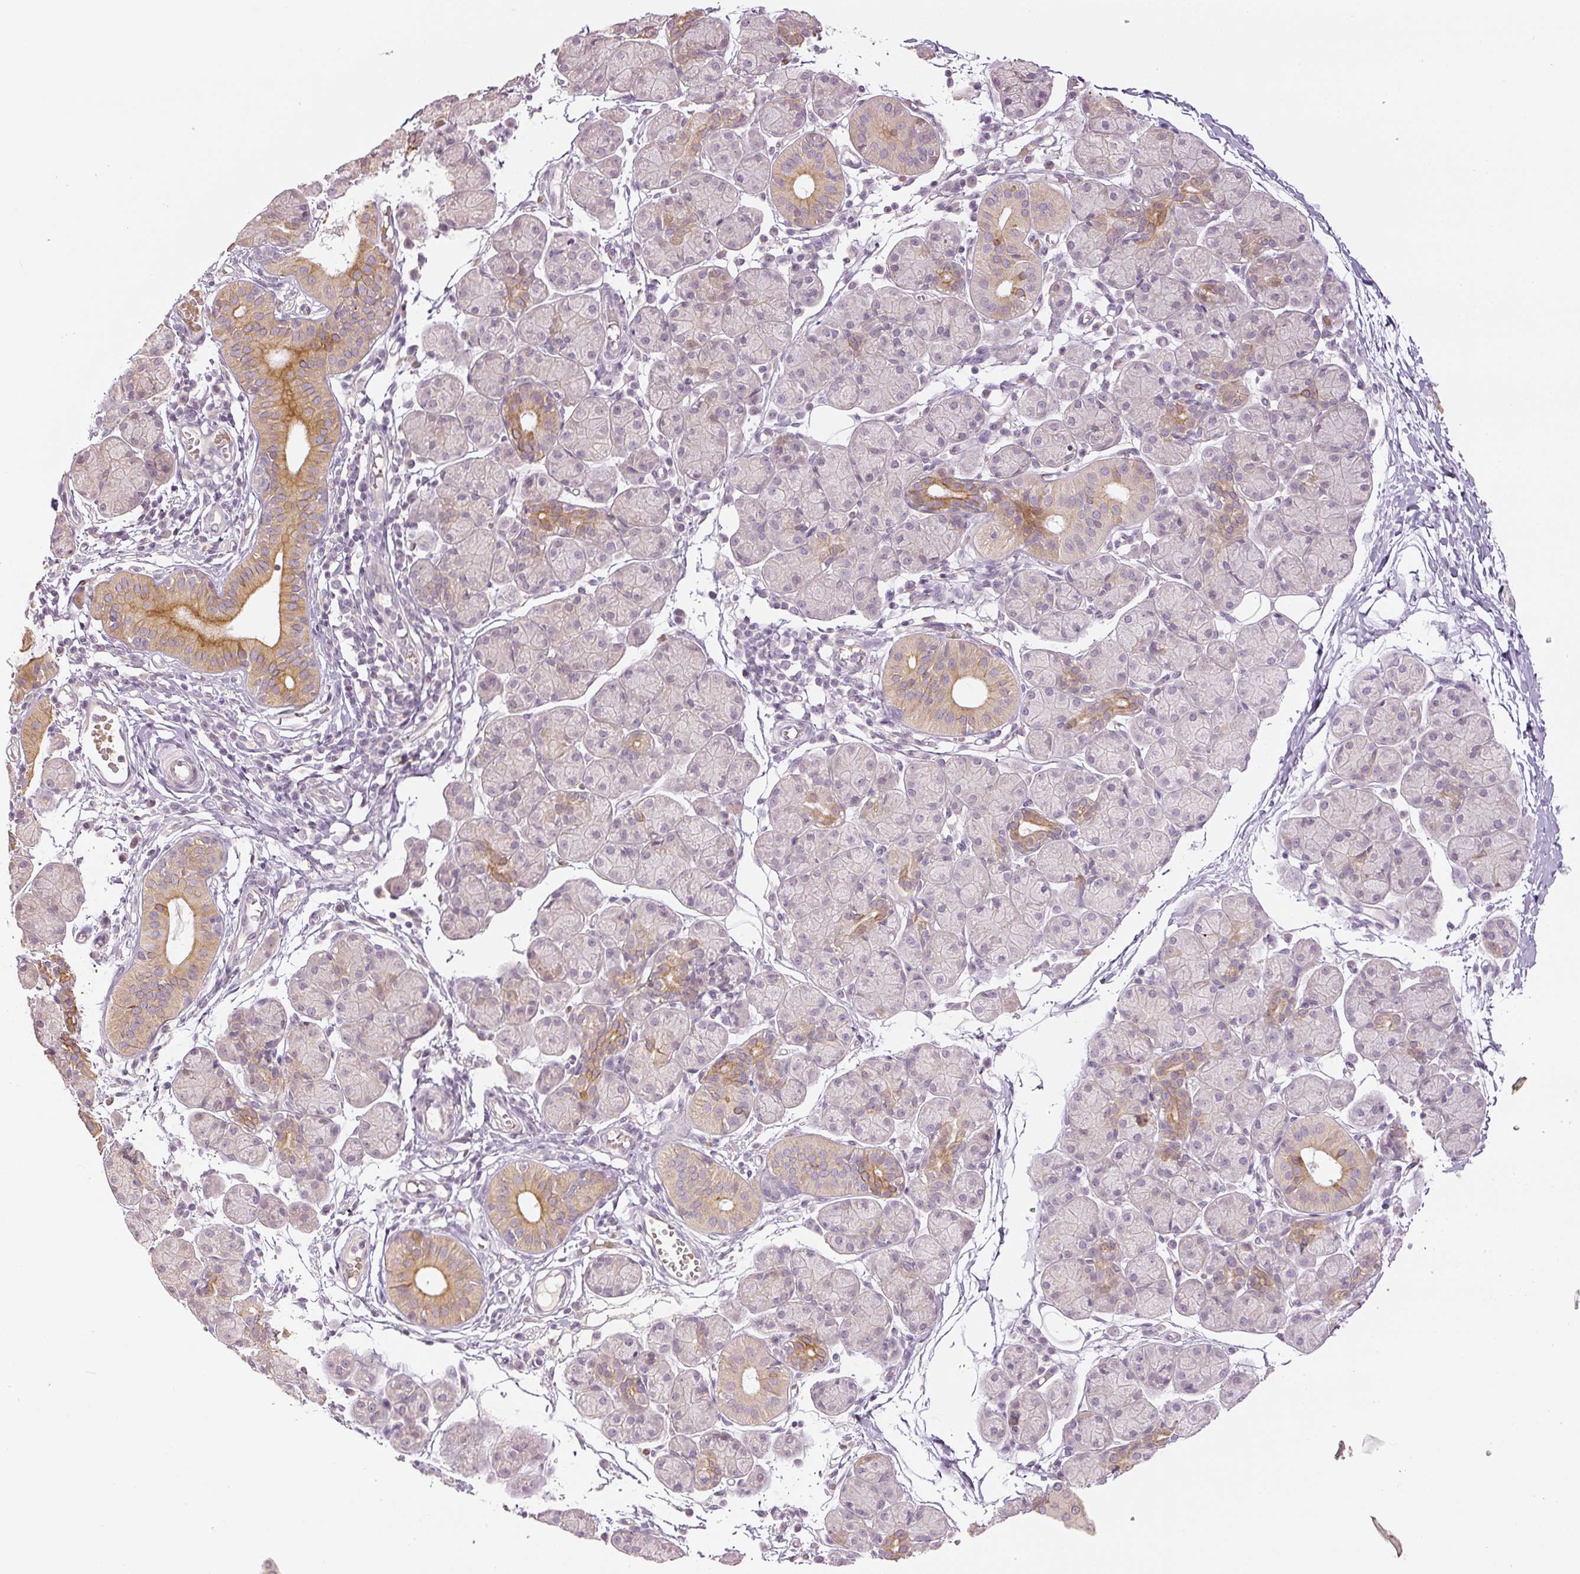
{"staining": {"intensity": "moderate", "quantity": "<25%", "location": "cytoplasmic/membranous"}, "tissue": "salivary gland", "cell_type": "Glandular cells", "image_type": "normal", "snomed": [{"axis": "morphology", "description": "Normal tissue, NOS"}, {"axis": "morphology", "description": "Inflammation, NOS"}, {"axis": "topography", "description": "Lymph node"}, {"axis": "topography", "description": "Salivary gland"}], "caption": "Benign salivary gland was stained to show a protein in brown. There is low levels of moderate cytoplasmic/membranous staining in approximately <25% of glandular cells. Ihc stains the protein of interest in brown and the nuclei are stained blue.", "gene": "GZMA", "patient": {"sex": "male", "age": 3}}